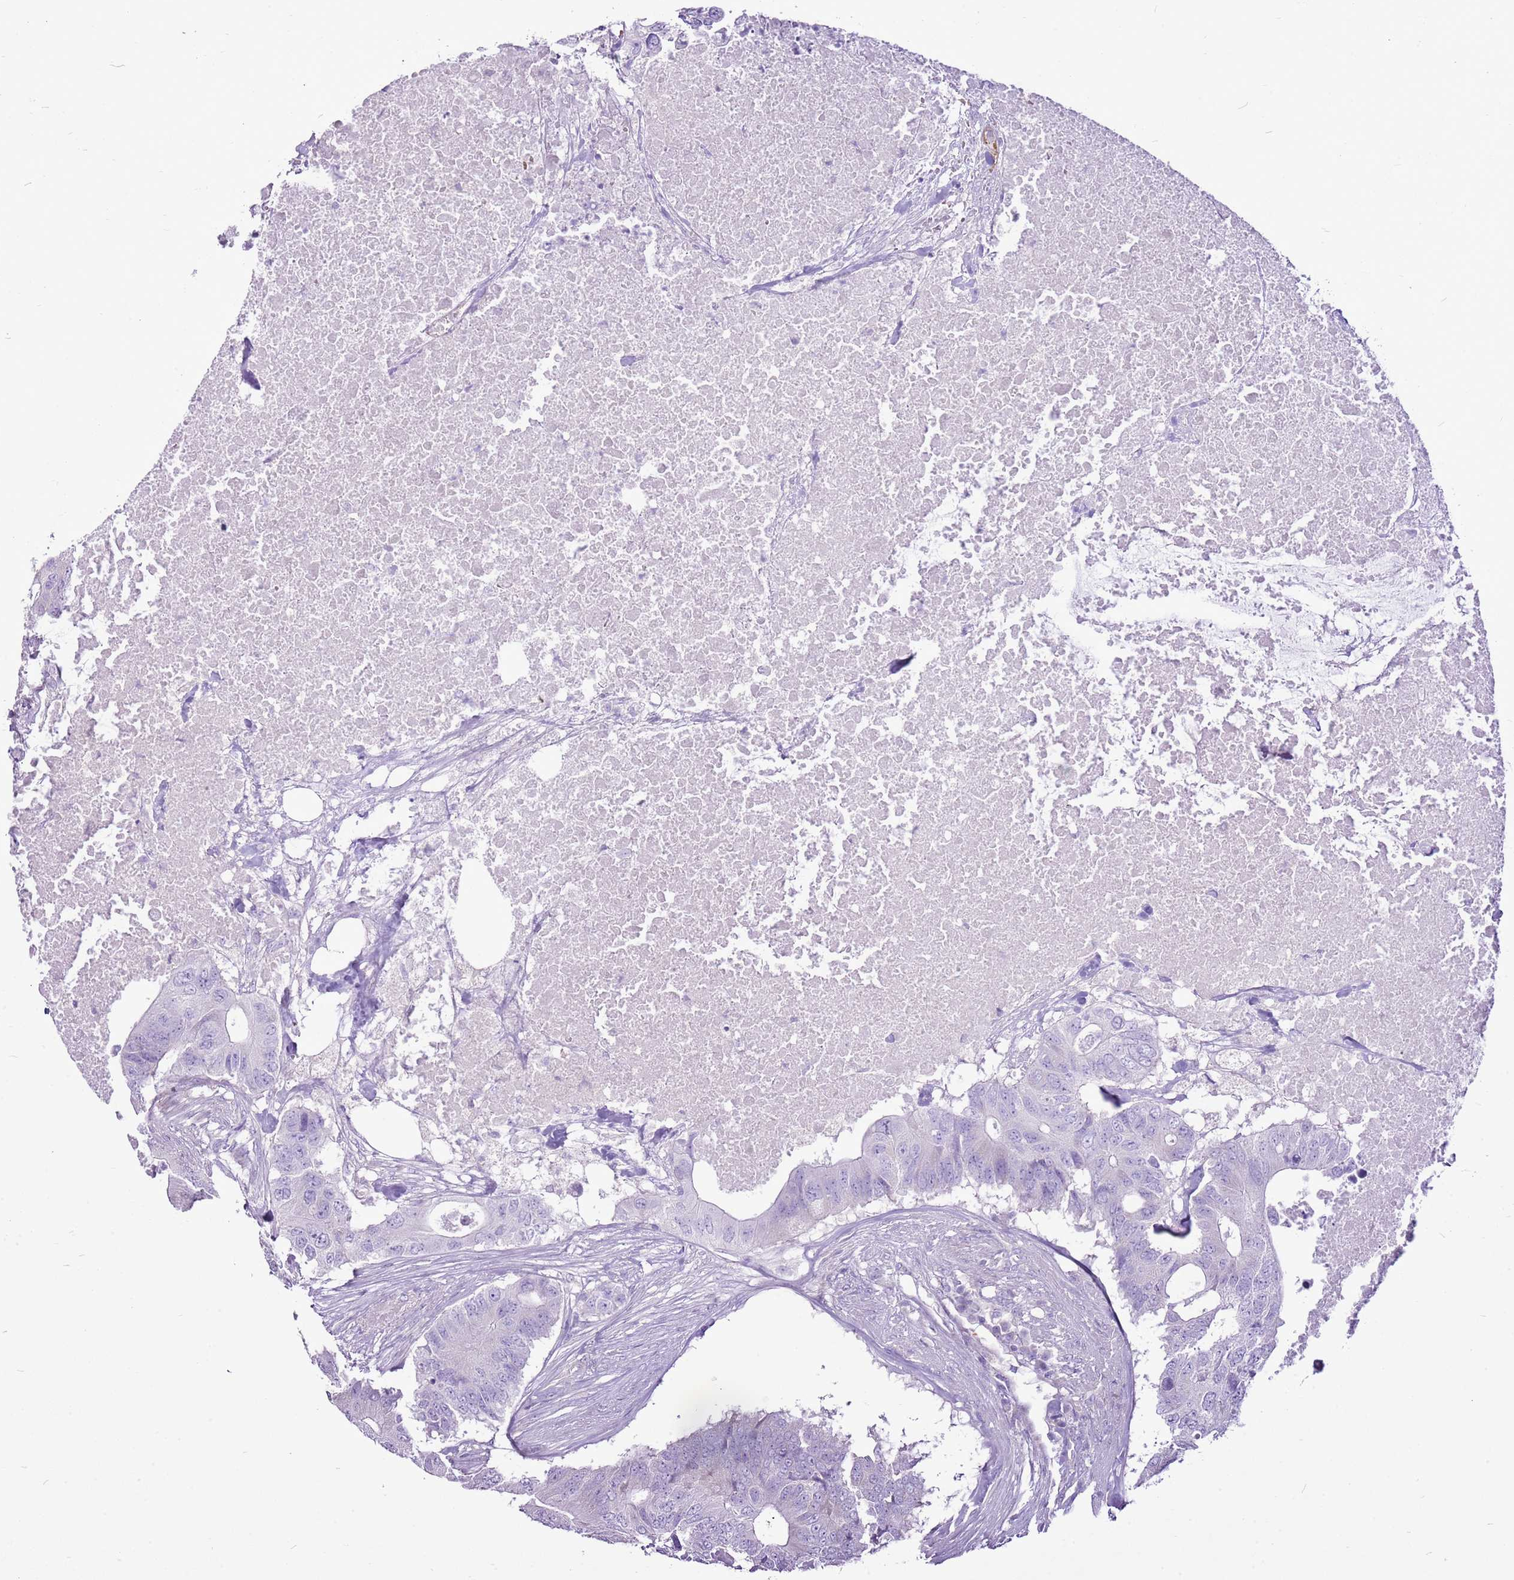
{"staining": {"intensity": "negative", "quantity": "none", "location": "none"}, "tissue": "colorectal cancer", "cell_type": "Tumor cells", "image_type": "cancer", "snomed": [{"axis": "morphology", "description": "Adenocarcinoma, NOS"}, {"axis": "topography", "description": "Colon"}], "caption": "Tumor cells show no significant staining in adenocarcinoma (colorectal). Nuclei are stained in blue.", "gene": "CHAC2", "patient": {"sex": "male", "age": 71}}